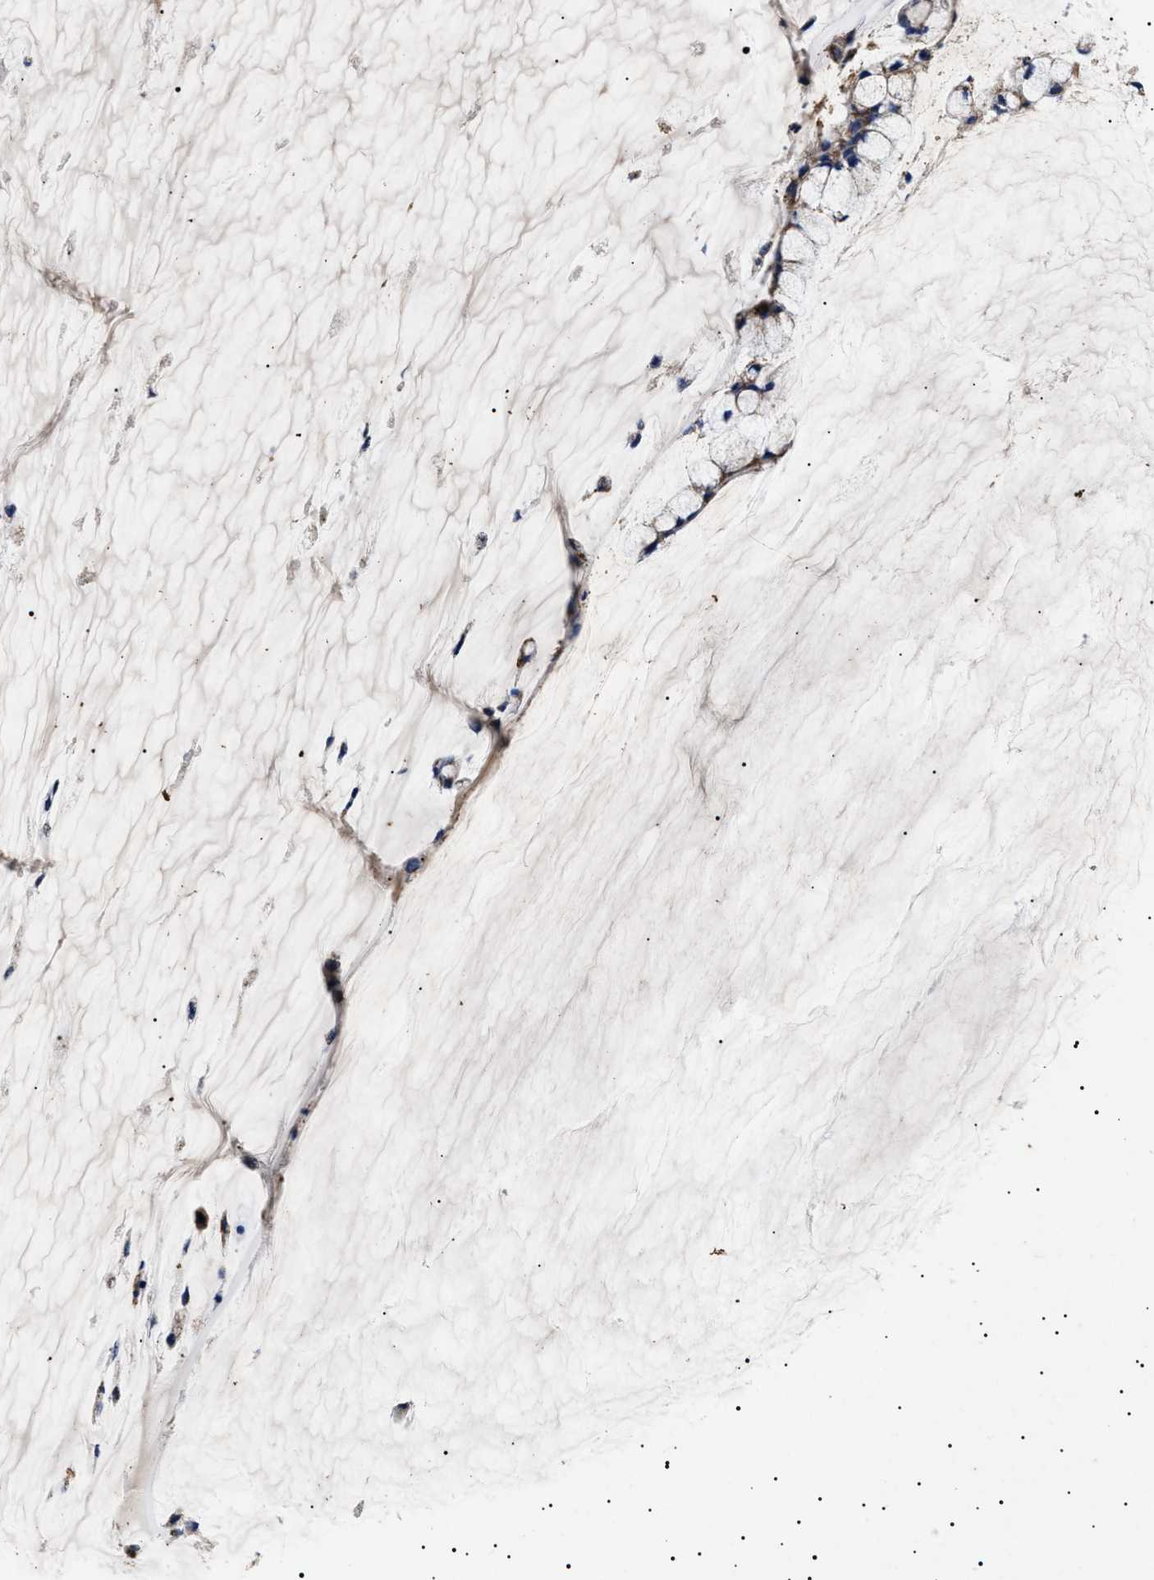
{"staining": {"intensity": "weak", "quantity": "25%-75%", "location": "cytoplasmic/membranous"}, "tissue": "ovarian cancer", "cell_type": "Tumor cells", "image_type": "cancer", "snomed": [{"axis": "morphology", "description": "Cystadenocarcinoma, mucinous, NOS"}, {"axis": "topography", "description": "Ovary"}], "caption": "A low amount of weak cytoplasmic/membranous positivity is seen in about 25%-75% of tumor cells in ovarian mucinous cystadenocarcinoma tissue. Nuclei are stained in blue.", "gene": "CHRDL2", "patient": {"sex": "female", "age": 39}}